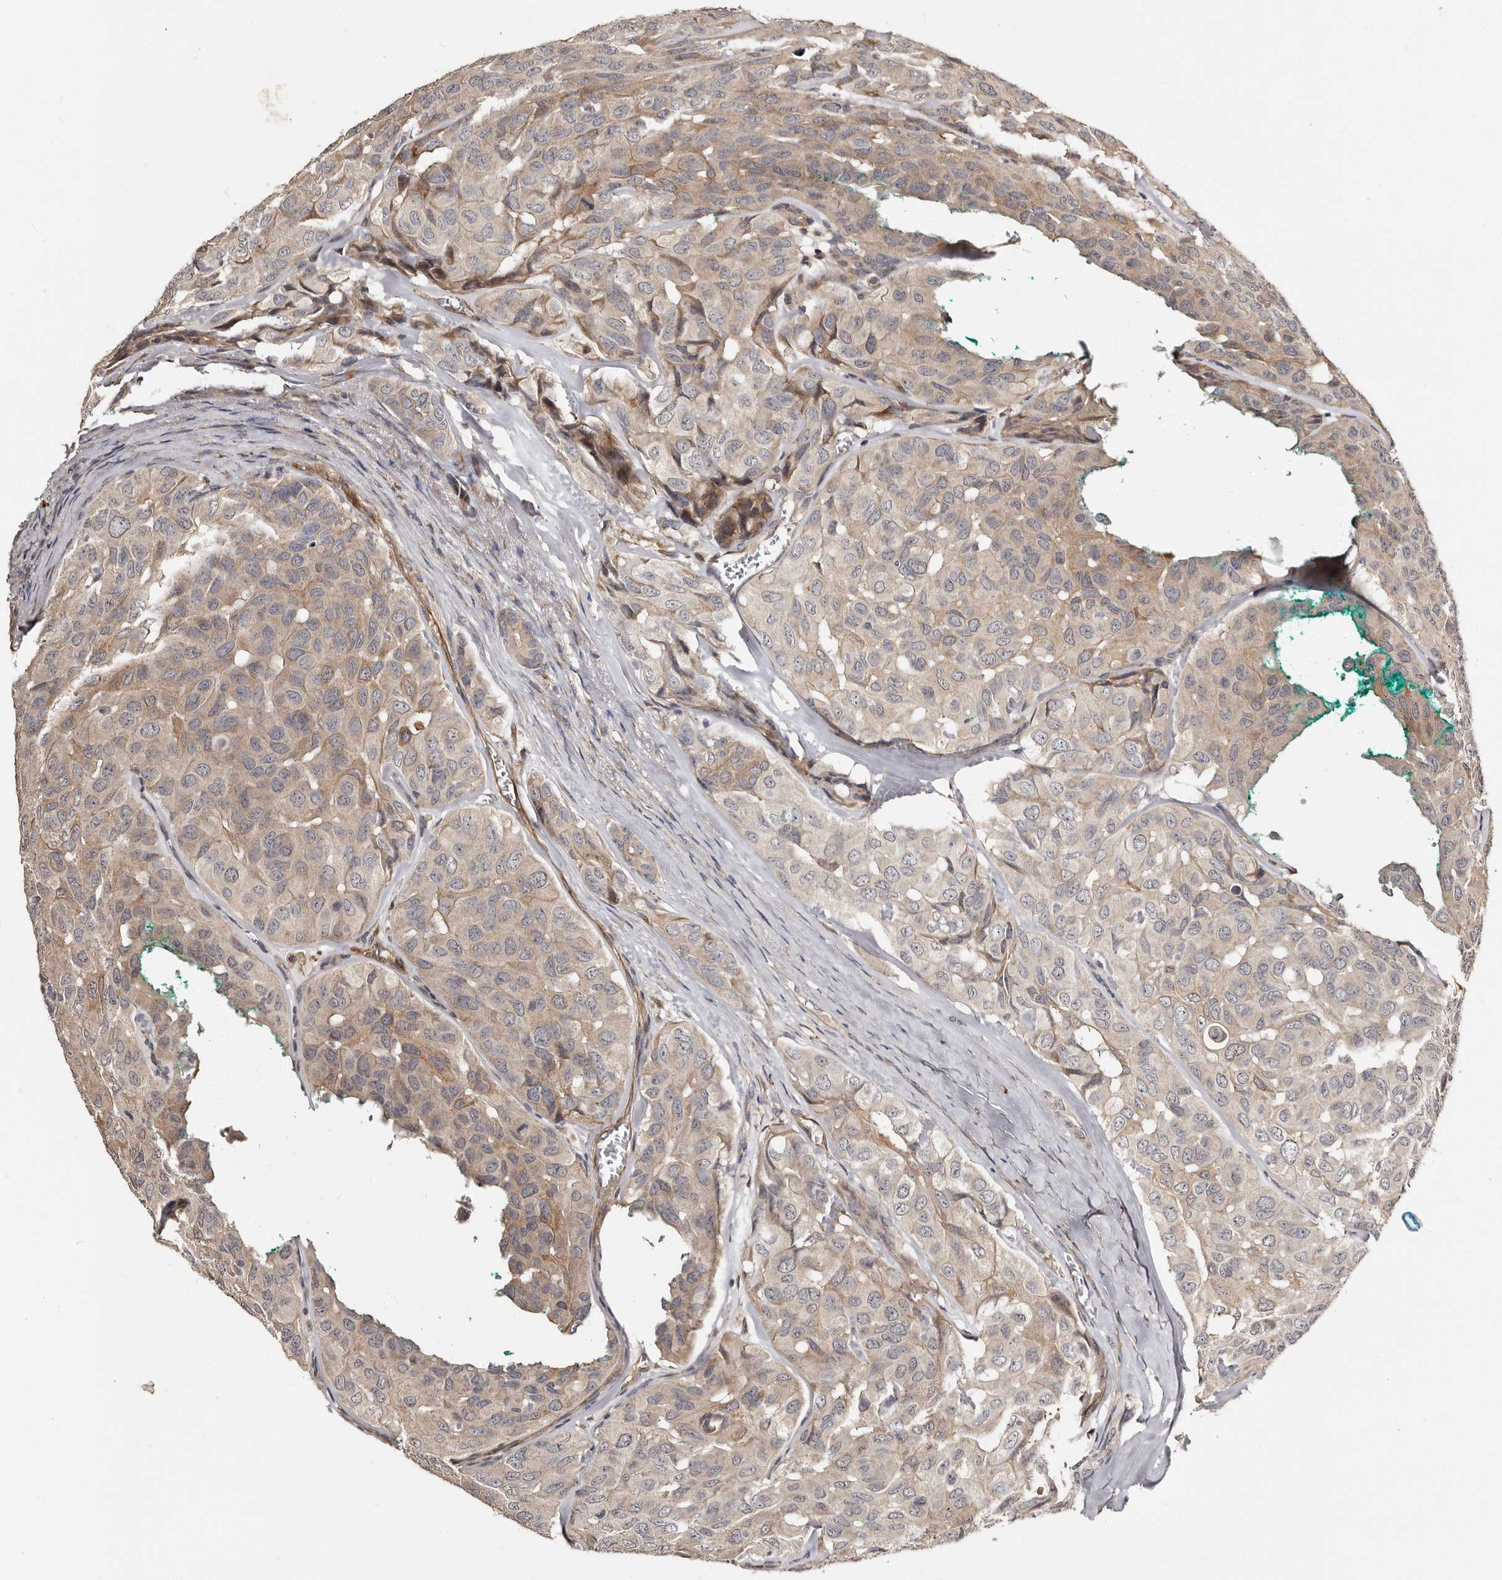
{"staining": {"intensity": "weak", "quantity": "25%-75%", "location": "cytoplasmic/membranous"}, "tissue": "head and neck cancer", "cell_type": "Tumor cells", "image_type": "cancer", "snomed": [{"axis": "morphology", "description": "Adenocarcinoma, NOS"}, {"axis": "topography", "description": "Salivary gland, NOS"}, {"axis": "topography", "description": "Head-Neck"}], "caption": "Immunohistochemical staining of human adenocarcinoma (head and neck) shows low levels of weak cytoplasmic/membranous staining in approximately 25%-75% of tumor cells.", "gene": "TBC1D22B", "patient": {"sex": "female", "age": 76}}